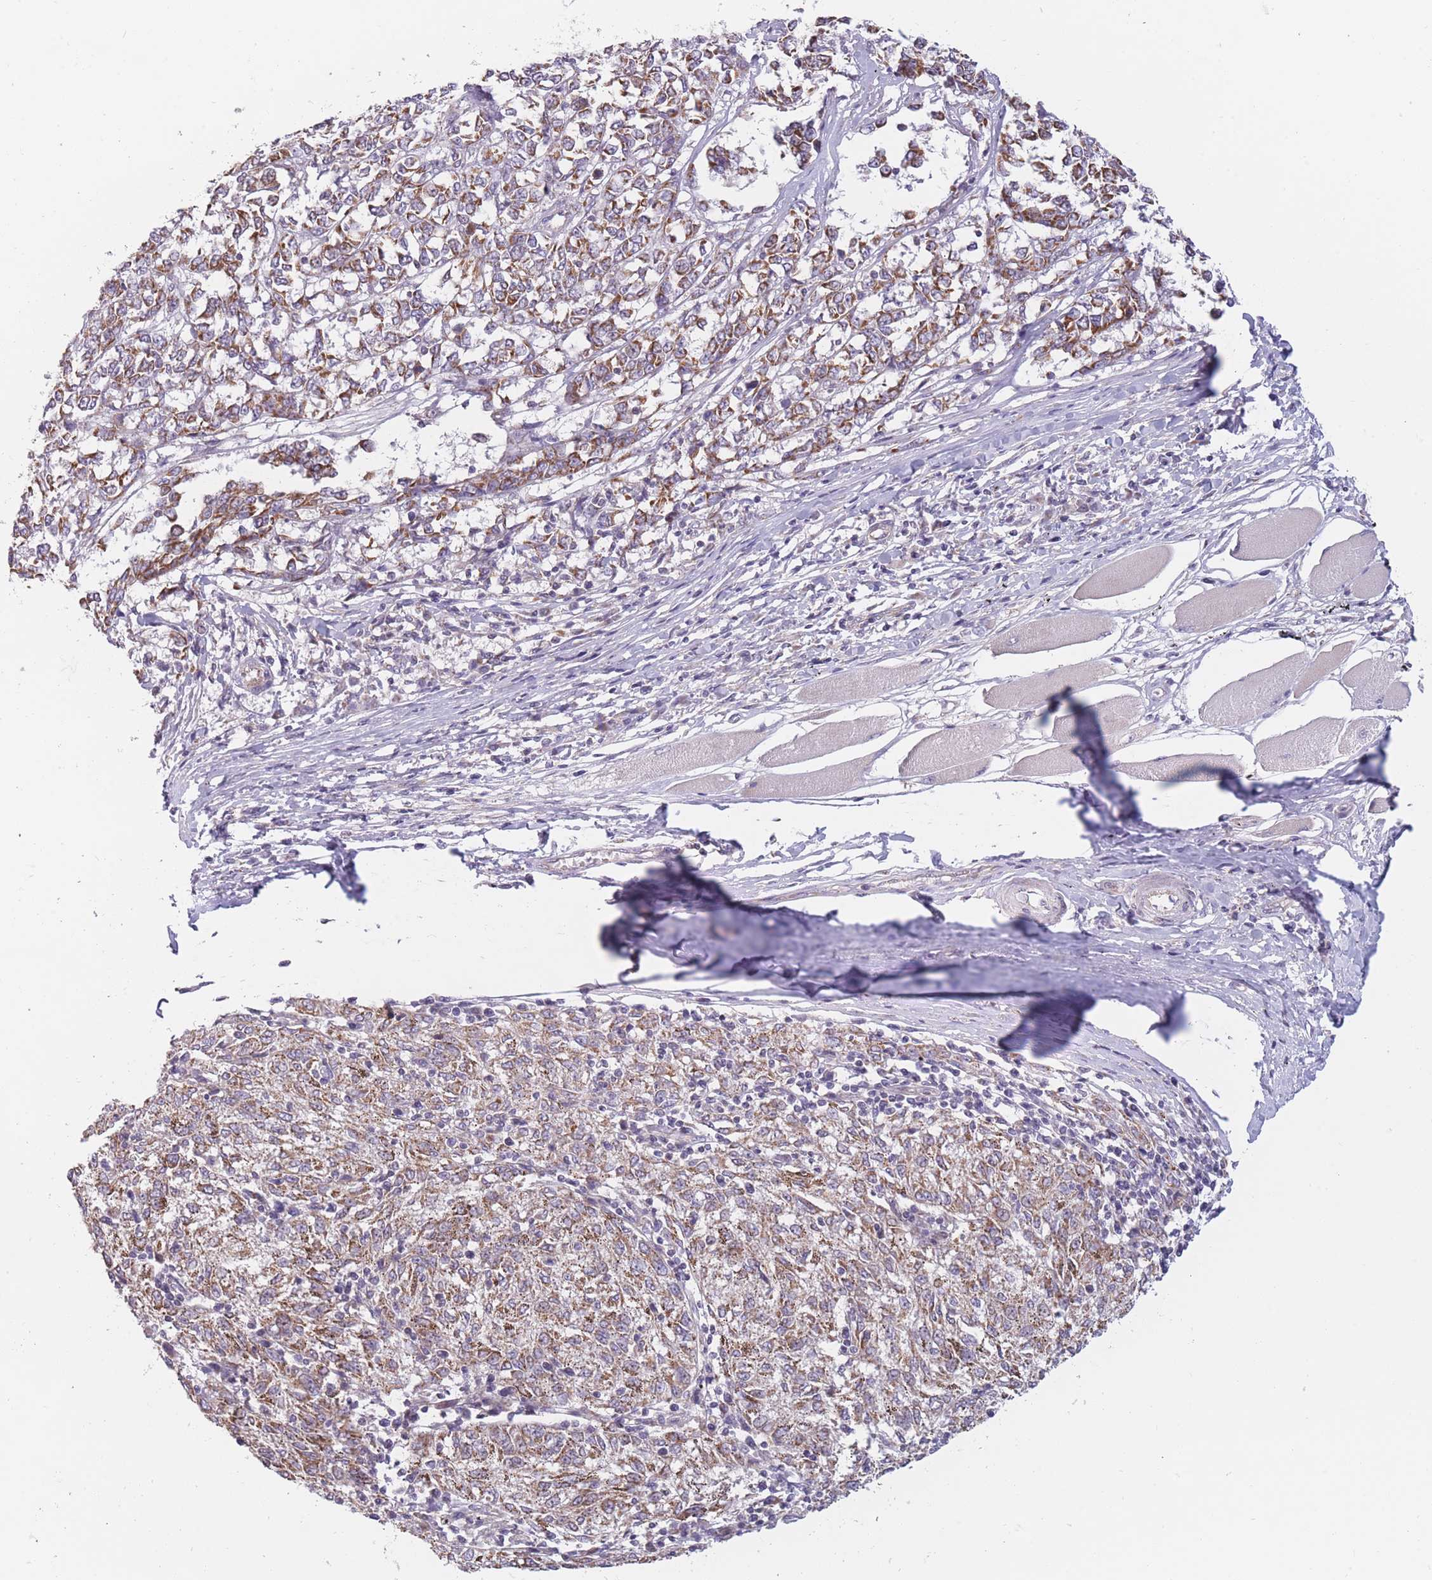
{"staining": {"intensity": "moderate", "quantity": ">75%", "location": "cytoplasmic/membranous"}, "tissue": "melanoma", "cell_type": "Tumor cells", "image_type": "cancer", "snomed": [{"axis": "morphology", "description": "Malignant melanoma, NOS"}, {"axis": "topography", "description": "Skin"}], "caption": "Malignant melanoma stained for a protein (brown) shows moderate cytoplasmic/membranous positive staining in about >75% of tumor cells.", "gene": "MRPS18C", "patient": {"sex": "female", "age": 72}}